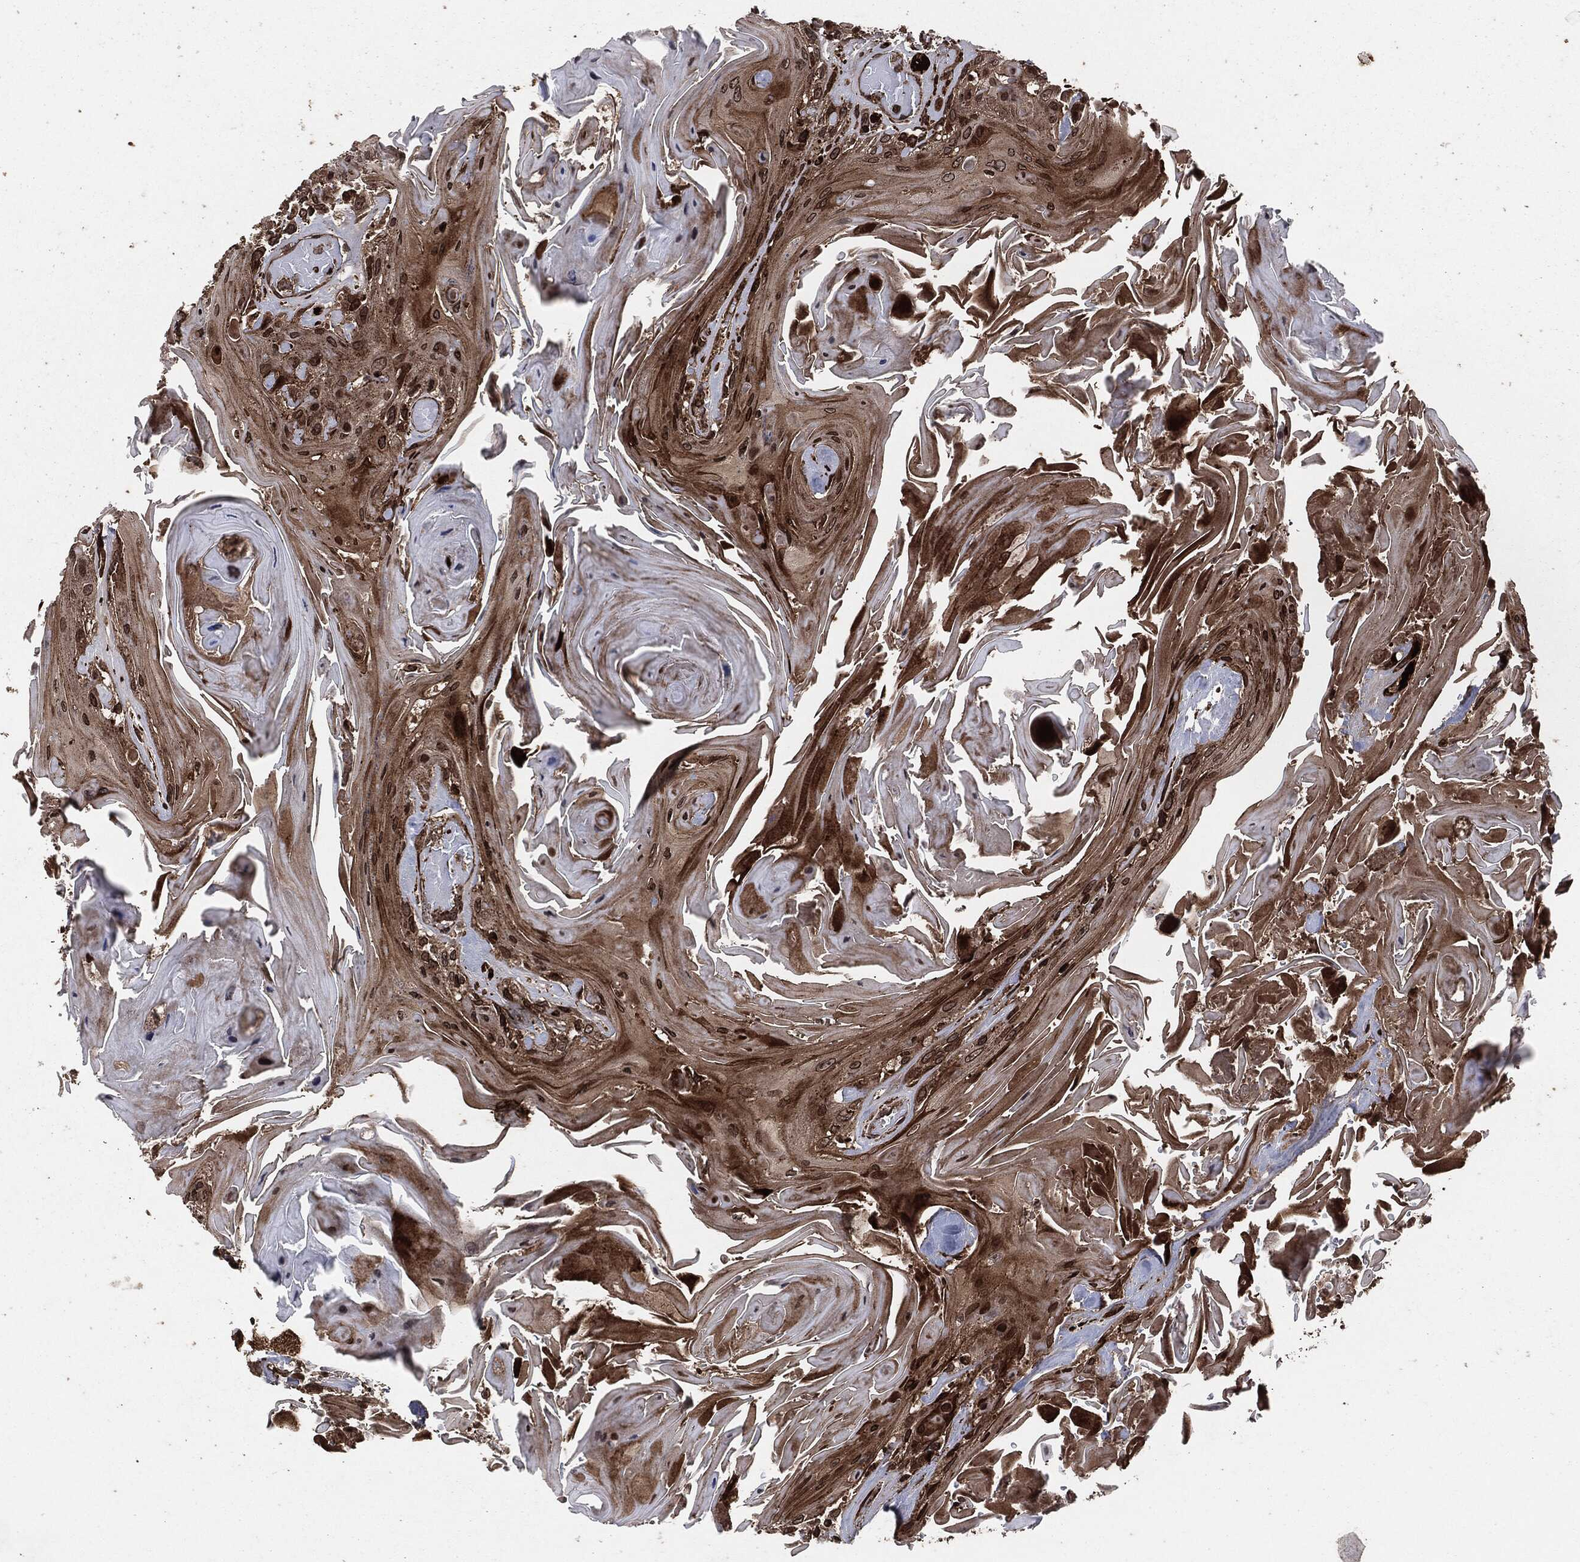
{"staining": {"intensity": "strong", "quantity": ">75%", "location": "cytoplasmic/membranous"}, "tissue": "head and neck cancer", "cell_type": "Tumor cells", "image_type": "cancer", "snomed": [{"axis": "morphology", "description": "Squamous cell carcinoma, NOS"}, {"axis": "topography", "description": "Head-Neck"}], "caption": "DAB (3,3'-diaminobenzidine) immunohistochemical staining of human head and neck cancer demonstrates strong cytoplasmic/membranous protein expression in about >75% of tumor cells. Immunohistochemistry stains the protein in brown and the nuclei are stained blue.", "gene": "IFIT1", "patient": {"sex": "female", "age": 59}}